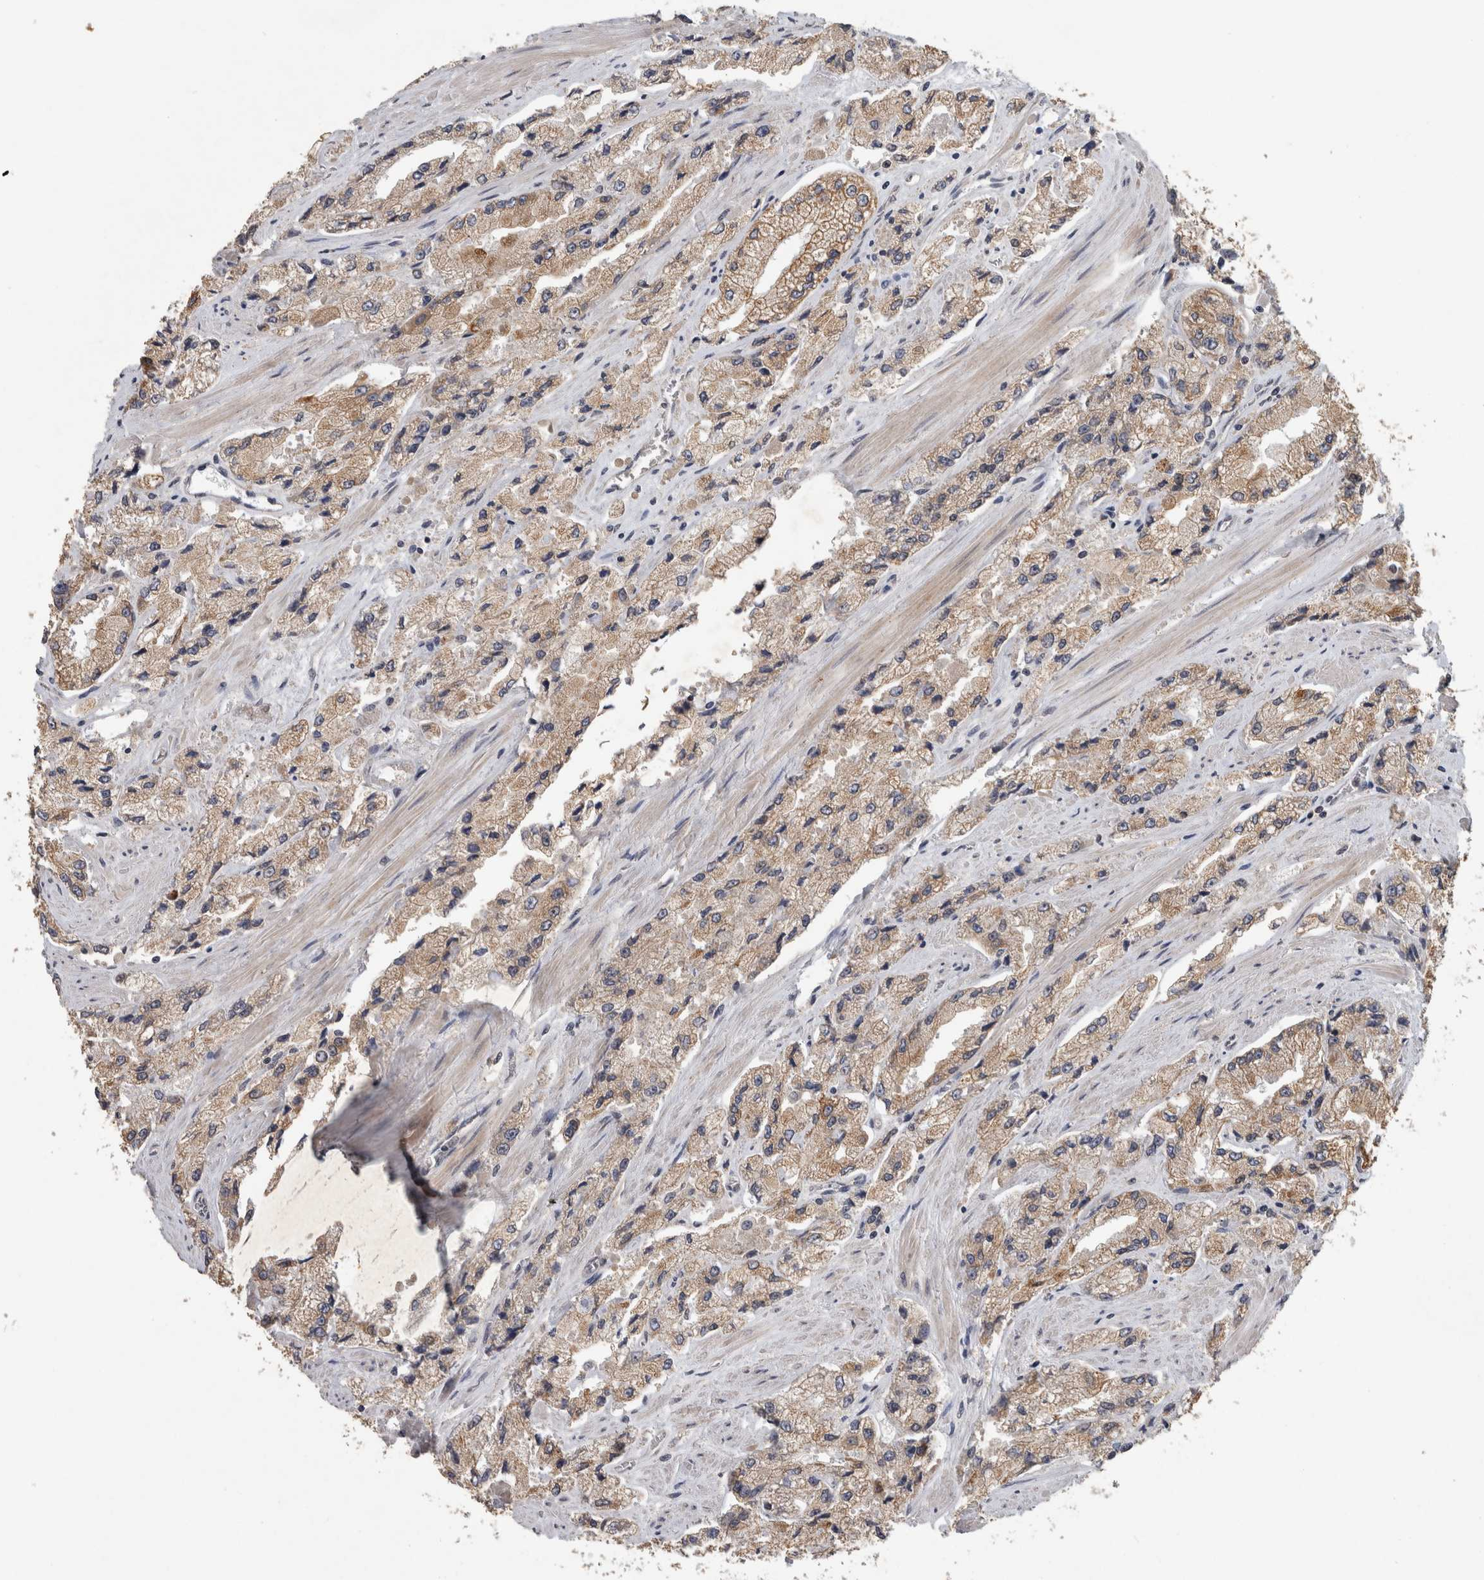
{"staining": {"intensity": "weak", "quantity": ">75%", "location": "cytoplasmic/membranous"}, "tissue": "prostate cancer", "cell_type": "Tumor cells", "image_type": "cancer", "snomed": [{"axis": "morphology", "description": "Adenocarcinoma, High grade"}, {"axis": "topography", "description": "Prostate"}], "caption": "Human high-grade adenocarcinoma (prostate) stained with a brown dye reveals weak cytoplasmic/membranous positive positivity in about >75% of tumor cells.", "gene": "RHPN1", "patient": {"sex": "male", "age": 58}}